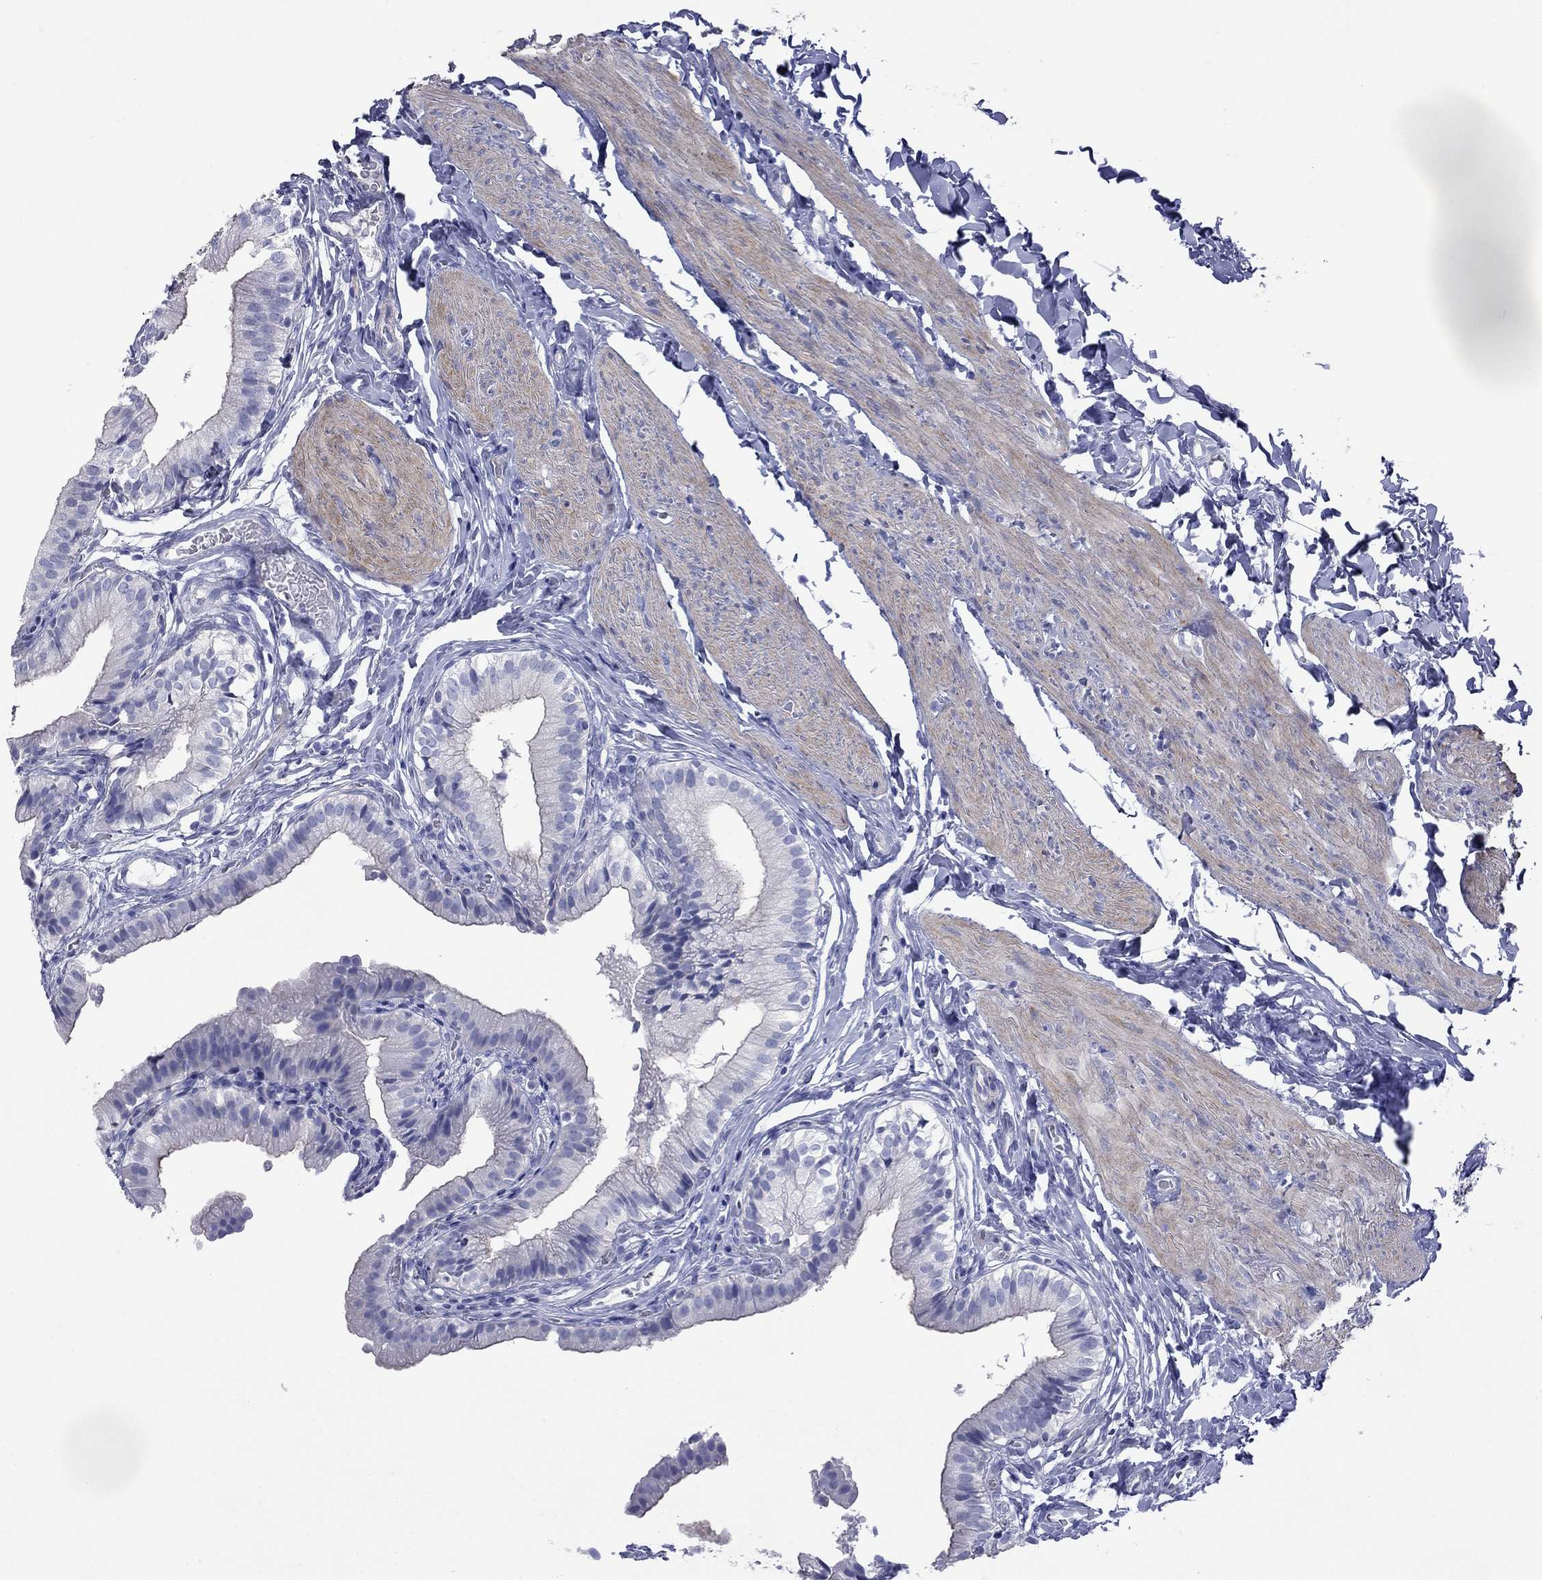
{"staining": {"intensity": "negative", "quantity": "none", "location": "none"}, "tissue": "gallbladder", "cell_type": "Glandular cells", "image_type": "normal", "snomed": [{"axis": "morphology", "description": "Normal tissue, NOS"}, {"axis": "topography", "description": "Gallbladder"}], "caption": "A high-resolution histopathology image shows immunohistochemistry staining of unremarkable gallbladder, which exhibits no significant staining in glandular cells.", "gene": "ACTL7B", "patient": {"sex": "female", "age": 47}}